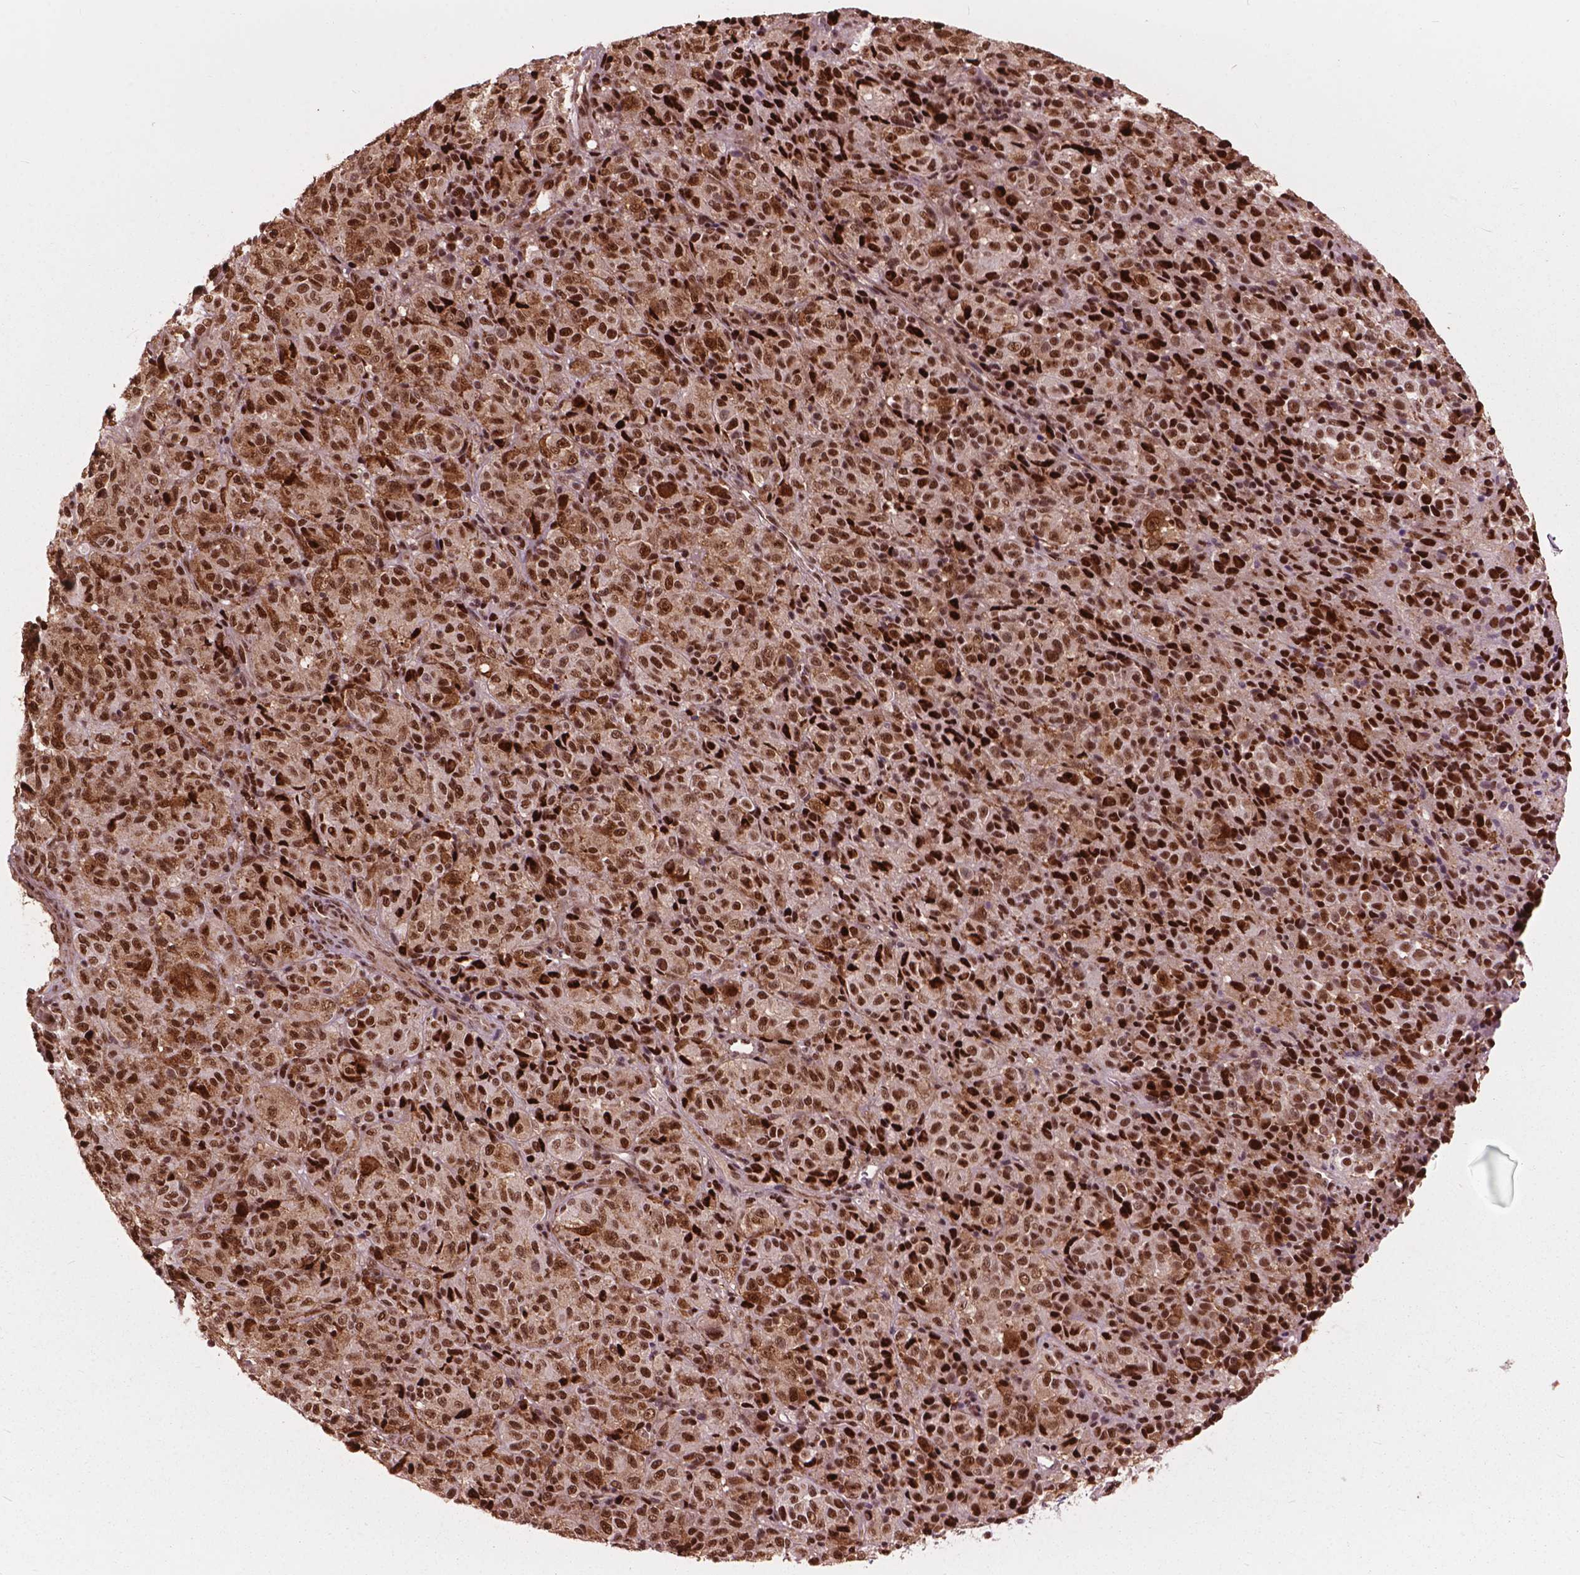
{"staining": {"intensity": "strong", "quantity": ">75%", "location": "nuclear"}, "tissue": "melanoma", "cell_type": "Tumor cells", "image_type": "cancer", "snomed": [{"axis": "morphology", "description": "Malignant melanoma, Metastatic site"}, {"axis": "topography", "description": "Brain"}], "caption": "Tumor cells show high levels of strong nuclear expression in approximately >75% of cells in human malignant melanoma (metastatic site).", "gene": "ANP32B", "patient": {"sex": "female", "age": 56}}